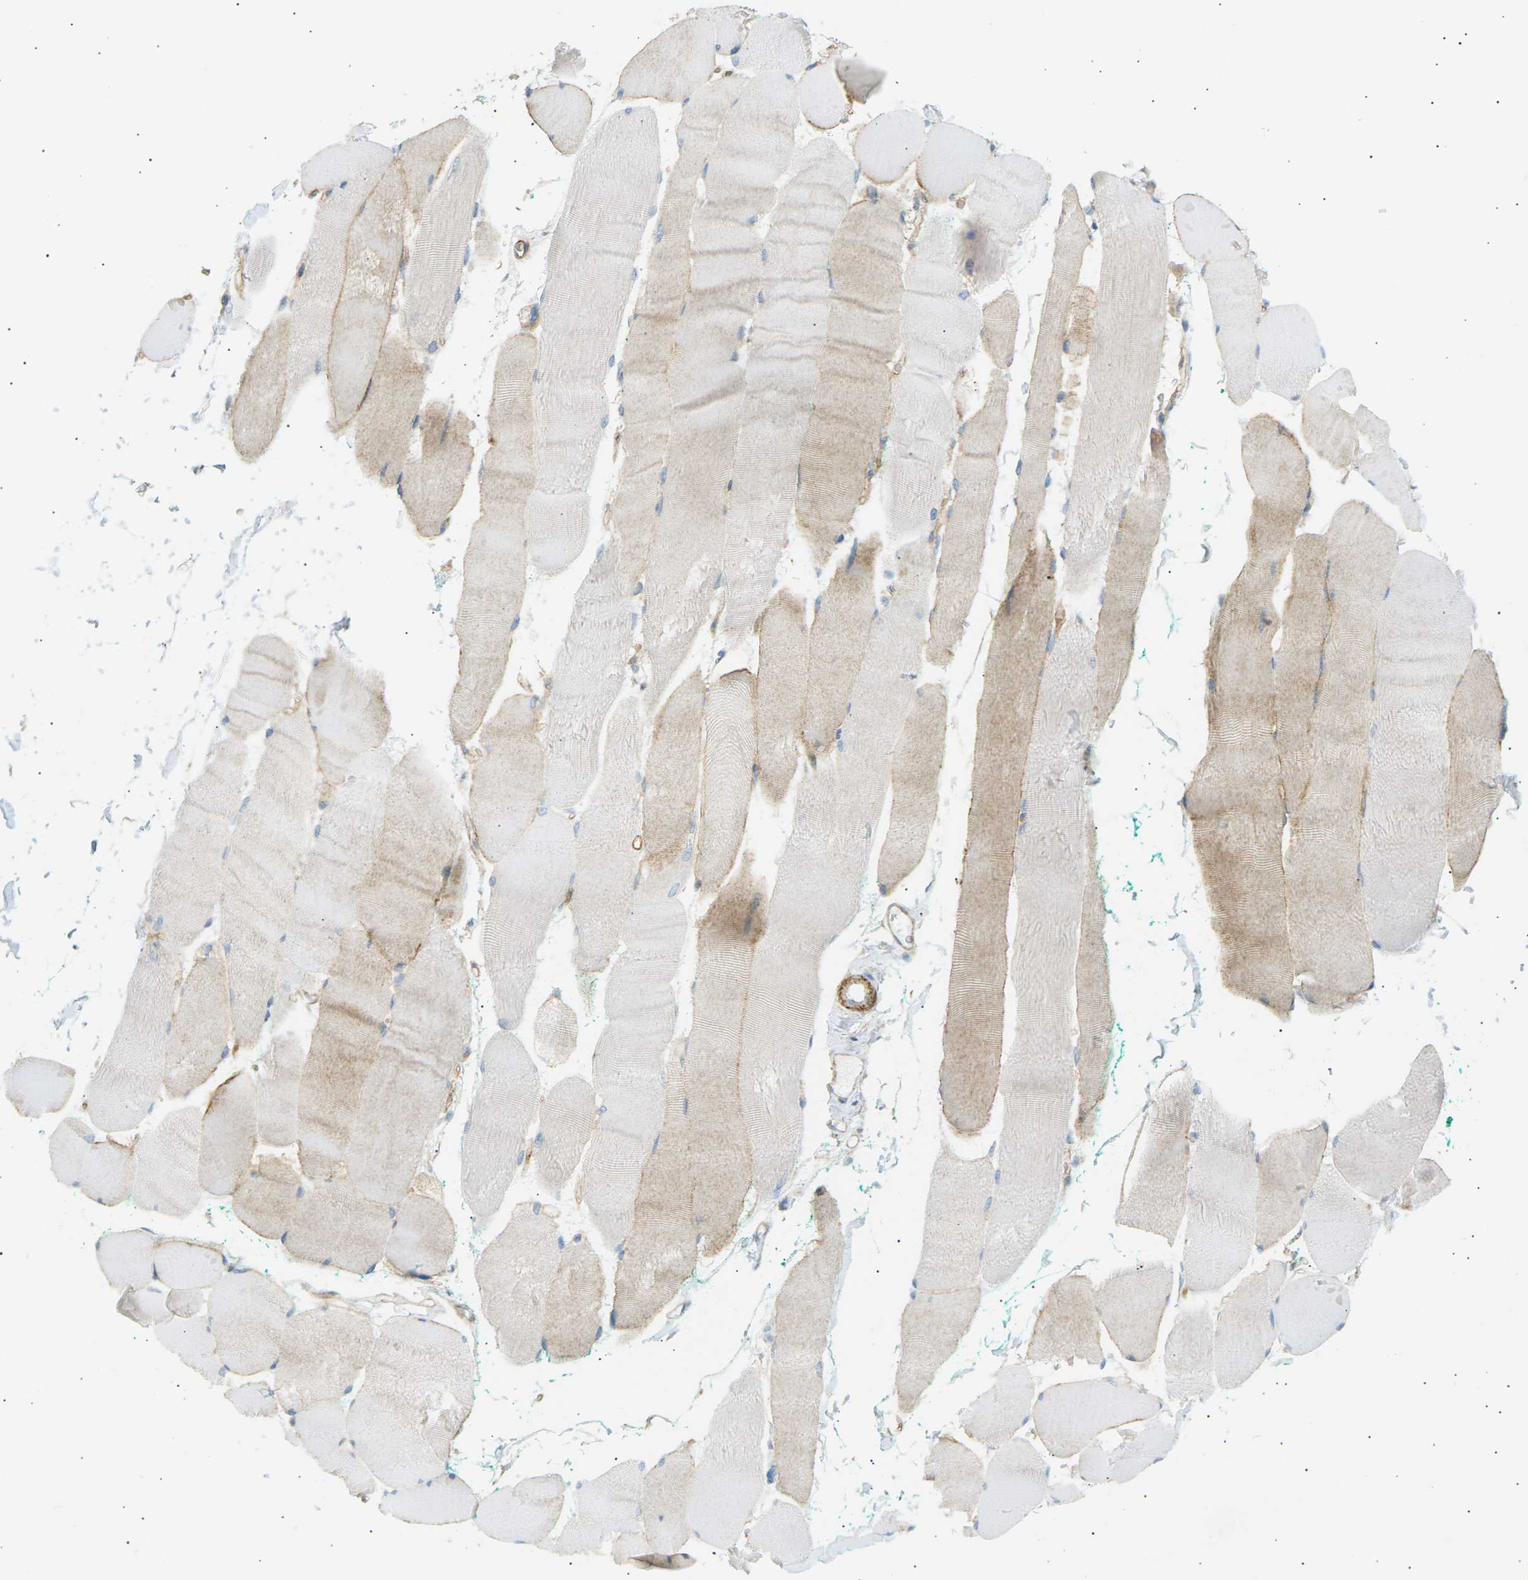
{"staining": {"intensity": "weak", "quantity": "<25%", "location": "cytoplasmic/membranous"}, "tissue": "skeletal muscle", "cell_type": "Myocytes", "image_type": "normal", "snomed": [{"axis": "morphology", "description": "Normal tissue, NOS"}, {"axis": "morphology", "description": "Squamous cell carcinoma, NOS"}, {"axis": "topography", "description": "Skeletal muscle"}], "caption": "DAB immunohistochemical staining of normal skeletal muscle exhibits no significant staining in myocytes.", "gene": "ATP2B4", "patient": {"sex": "male", "age": 51}}